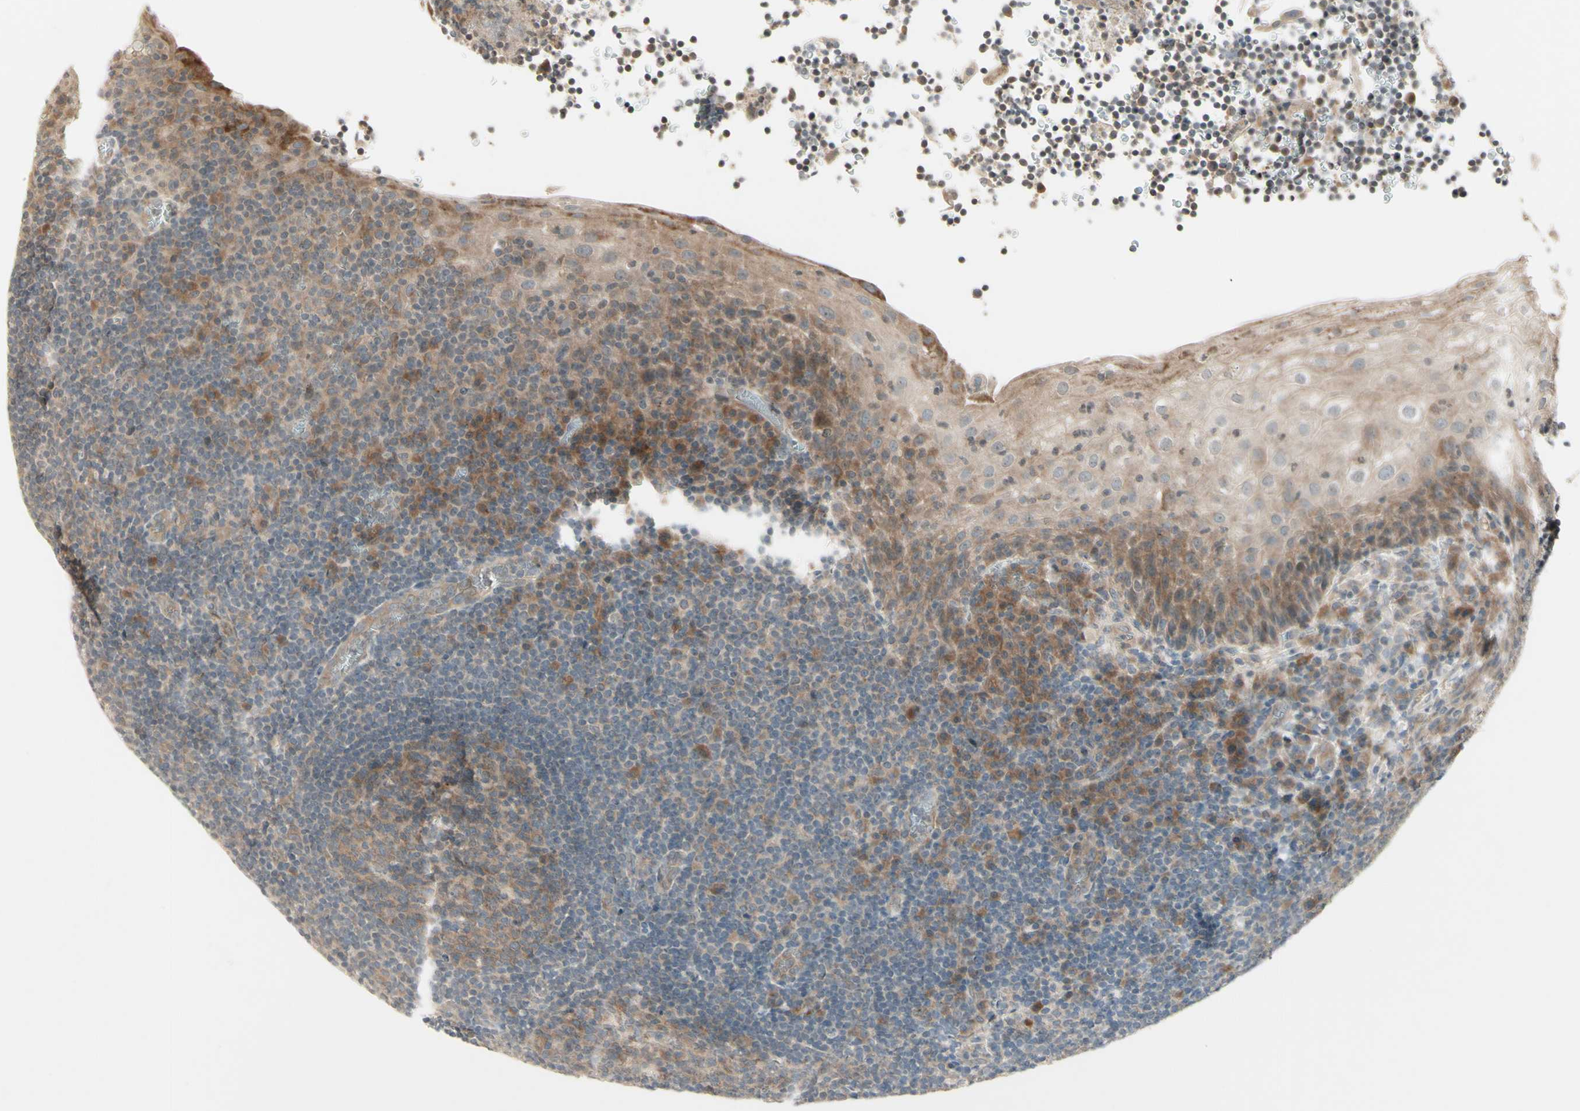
{"staining": {"intensity": "negative", "quantity": "none", "location": "none"}, "tissue": "tonsil", "cell_type": "Germinal center cells", "image_type": "normal", "snomed": [{"axis": "morphology", "description": "Normal tissue, NOS"}, {"axis": "topography", "description": "Tonsil"}], "caption": "The micrograph demonstrates no staining of germinal center cells in unremarkable tonsil.", "gene": "ZW10", "patient": {"sex": "male", "age": 37}}